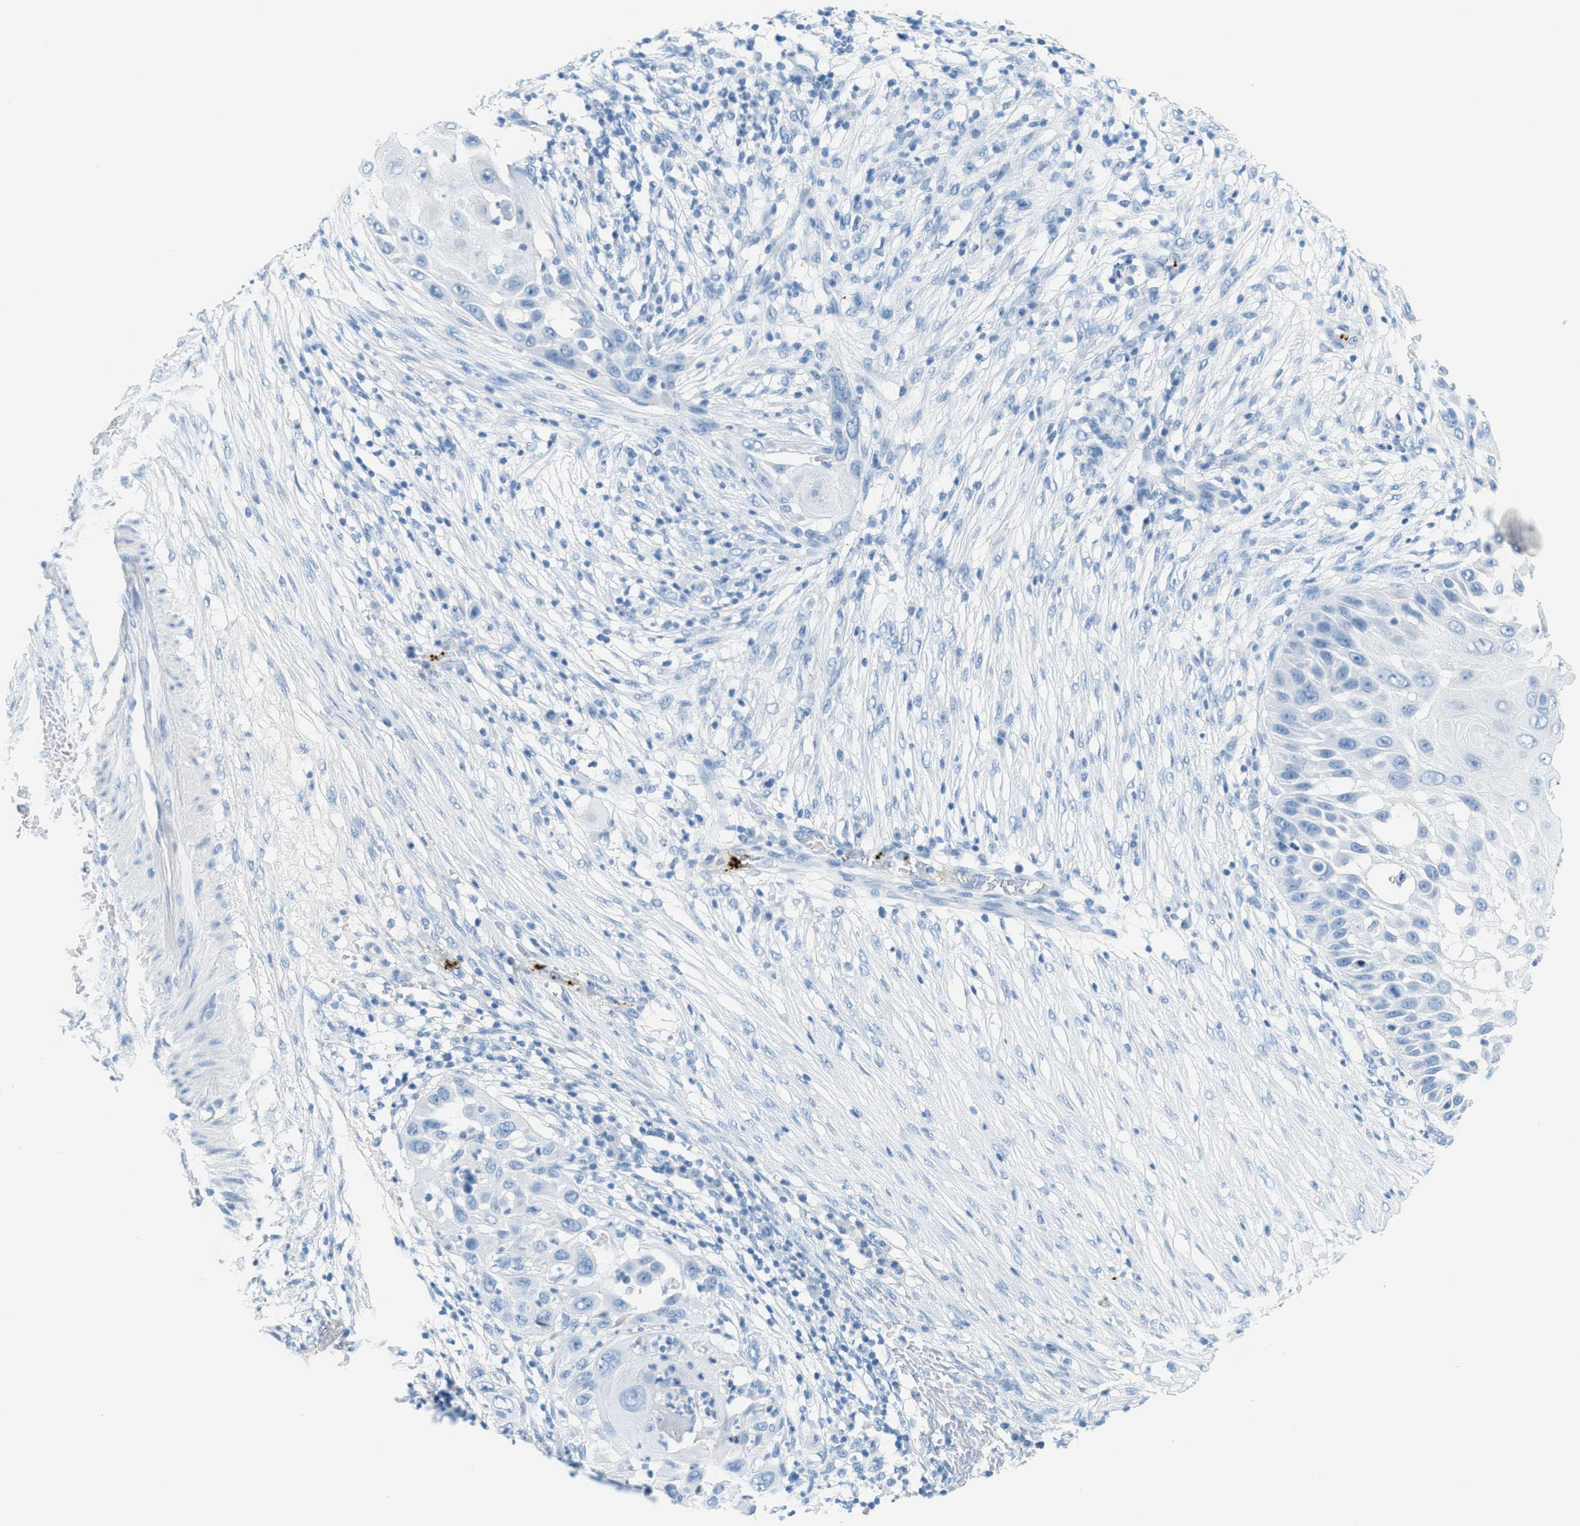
{"staining": {"intensity": "negative", "quantity": "none", "location": "none"}, "tissue": "skin cancer", "cell_type": "Tumor cells", "image_type": "cancer", "snomed": [{"axis": "morphology", "description": "Squamous cell carcinoma, NOS"}, {"axis": "topography", "description": "Skin"}], "caption": "Skin squamous cell carcinoma stained for a protein using immunohistochemistry shows no positivity tumor cells.", "gene": "PPBP", "patient": {"sex": "female", "age": 44}}